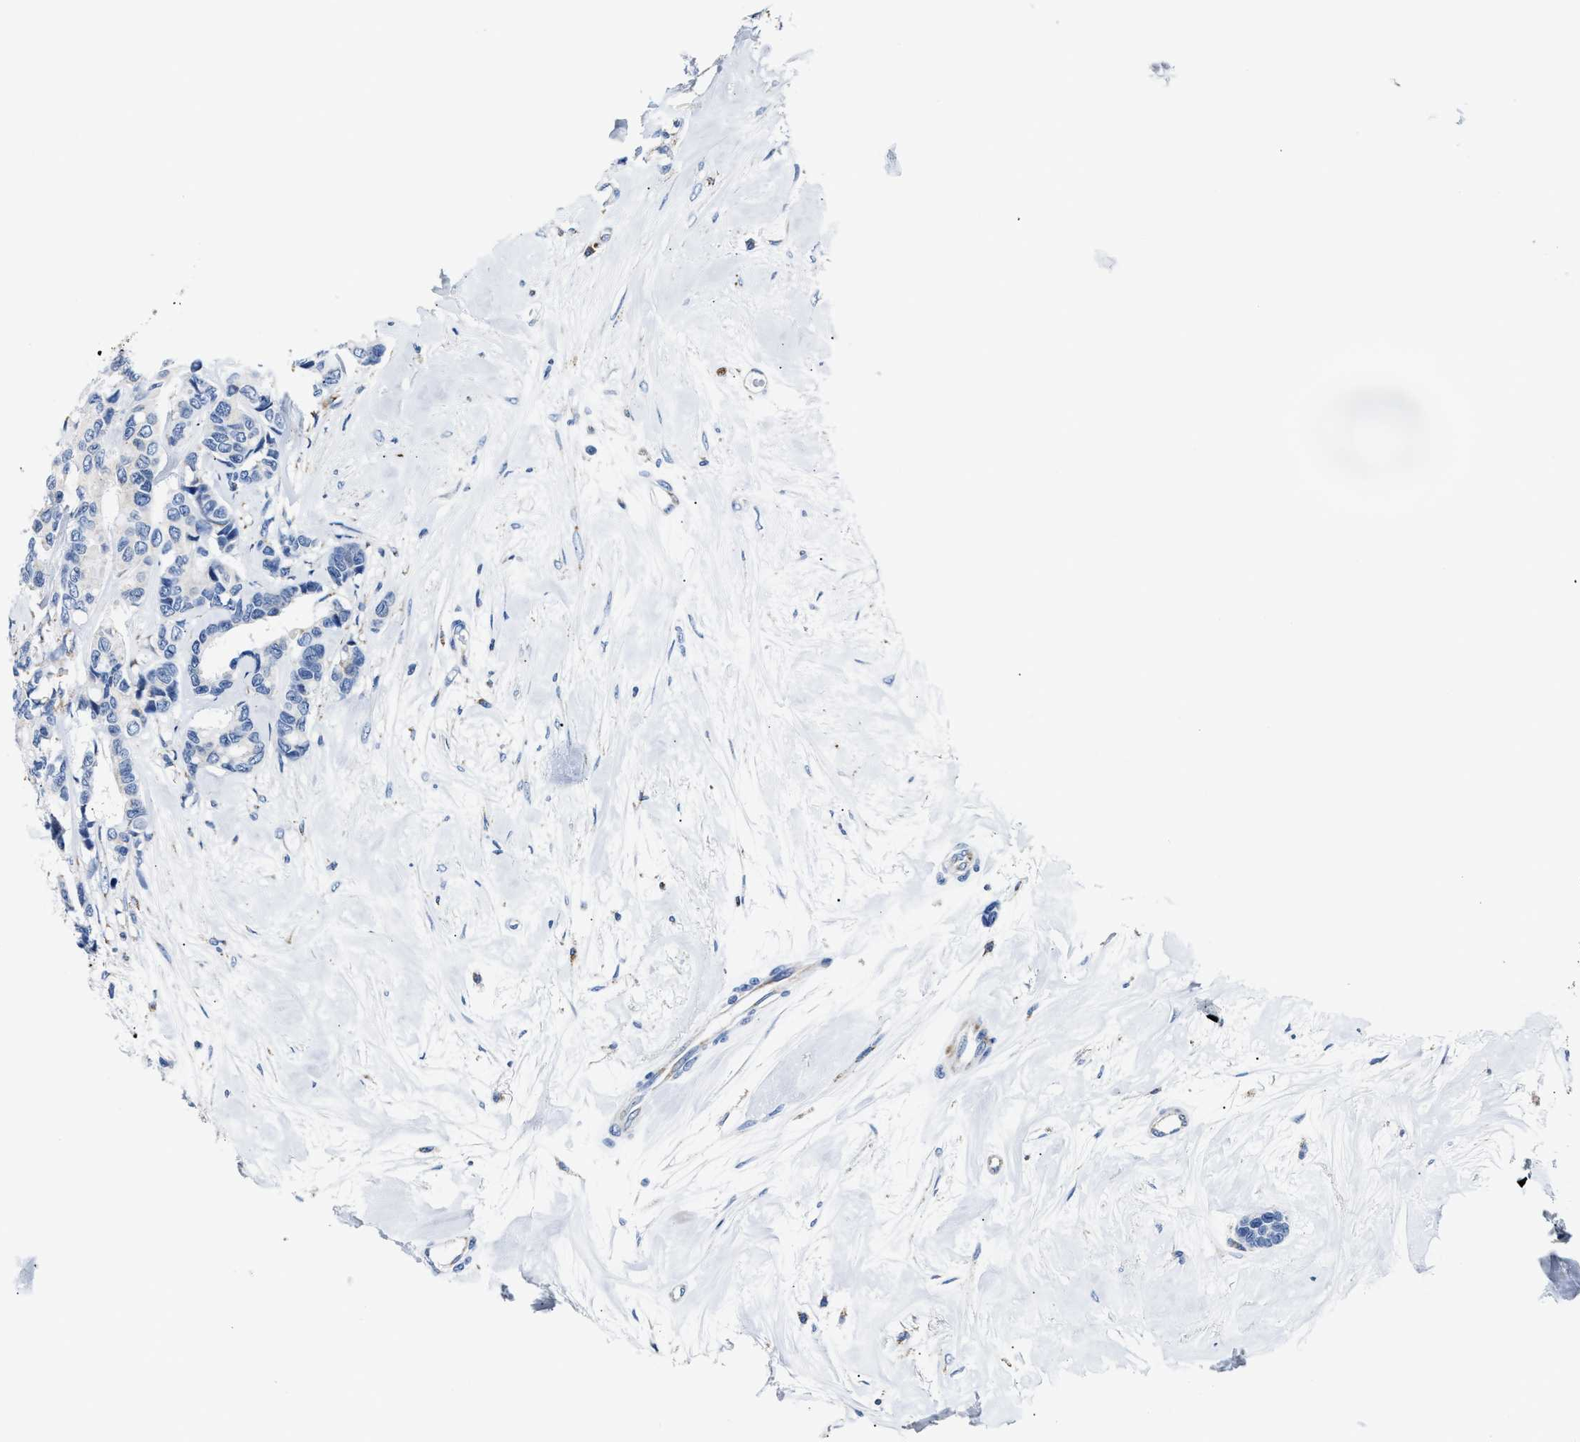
{"staining": {"intensity": "negative", "quantity": "none", "location": "none"}, "tissue": "breast cancer", "cell_type": "Tumor cells", "image_type": "cancer", "snomed": [{"axis": "morphology", "description": "Duct carcinoma"}, {"axis": "topography", "description": "Breast"}], "caption": "Immunohistochemical staining of breast cancer reveals no significant positivity in tumor cells.", "gene": "AMACR", "patient": {"sex": "female", "age": 87}}